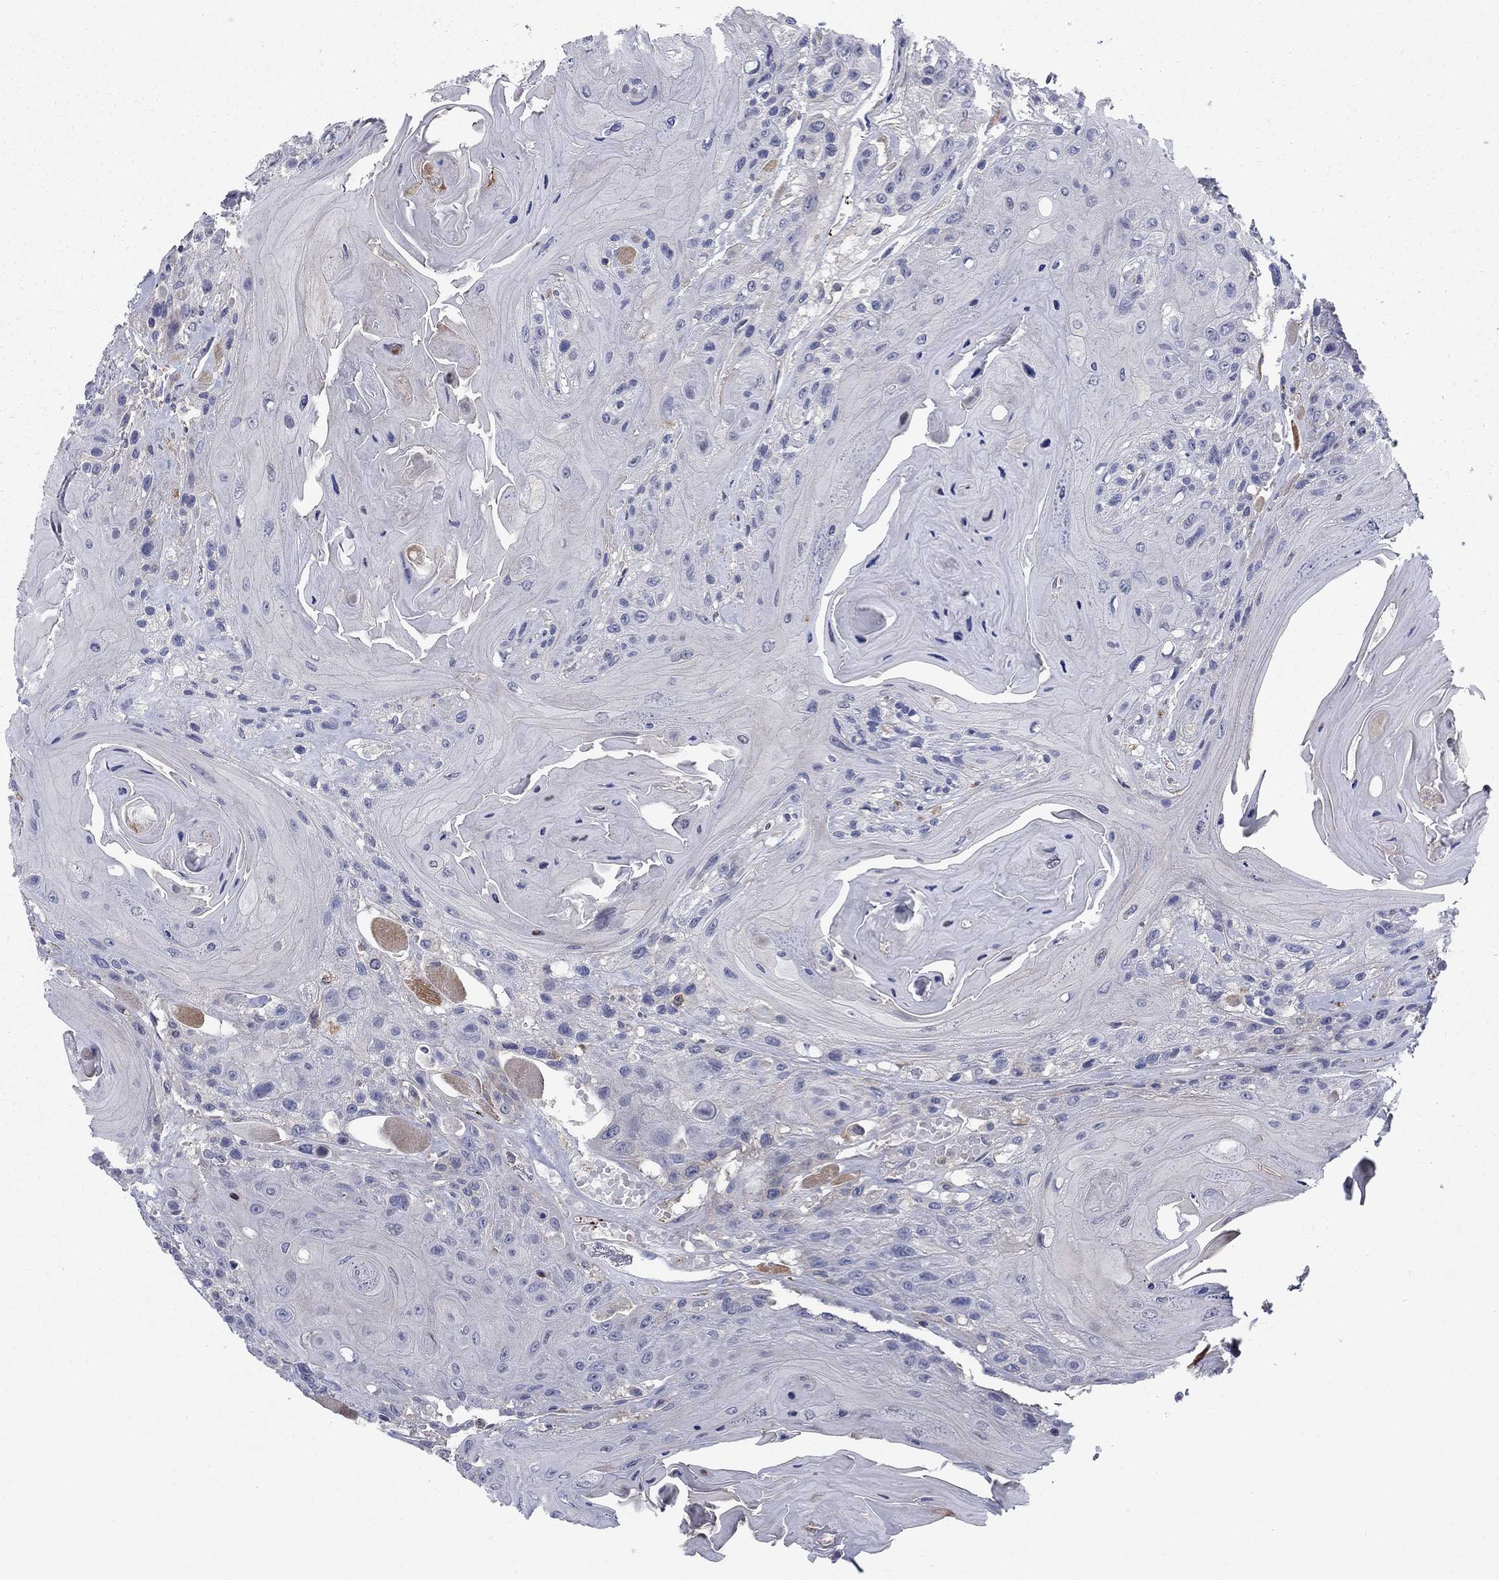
{"staining": {"intensity": "negative", "quantity": "none", "location": "none"}, "tissue": "head and neck cancer", "cell_type": "Tumor cells", "image_type": "cancer", "snomed": [{"axis": "morphology", "description": "Squamous cell carcinoma, NOS"}, {"axis": "topography", "description": "Head-Neck"}], "caption": "Protein analysis of squamous cell carcinoma (head and neck) shows no significant positivity in tumor cells.", "gene": "KIF15", "patient": {"sex": "female", "age": 59}}